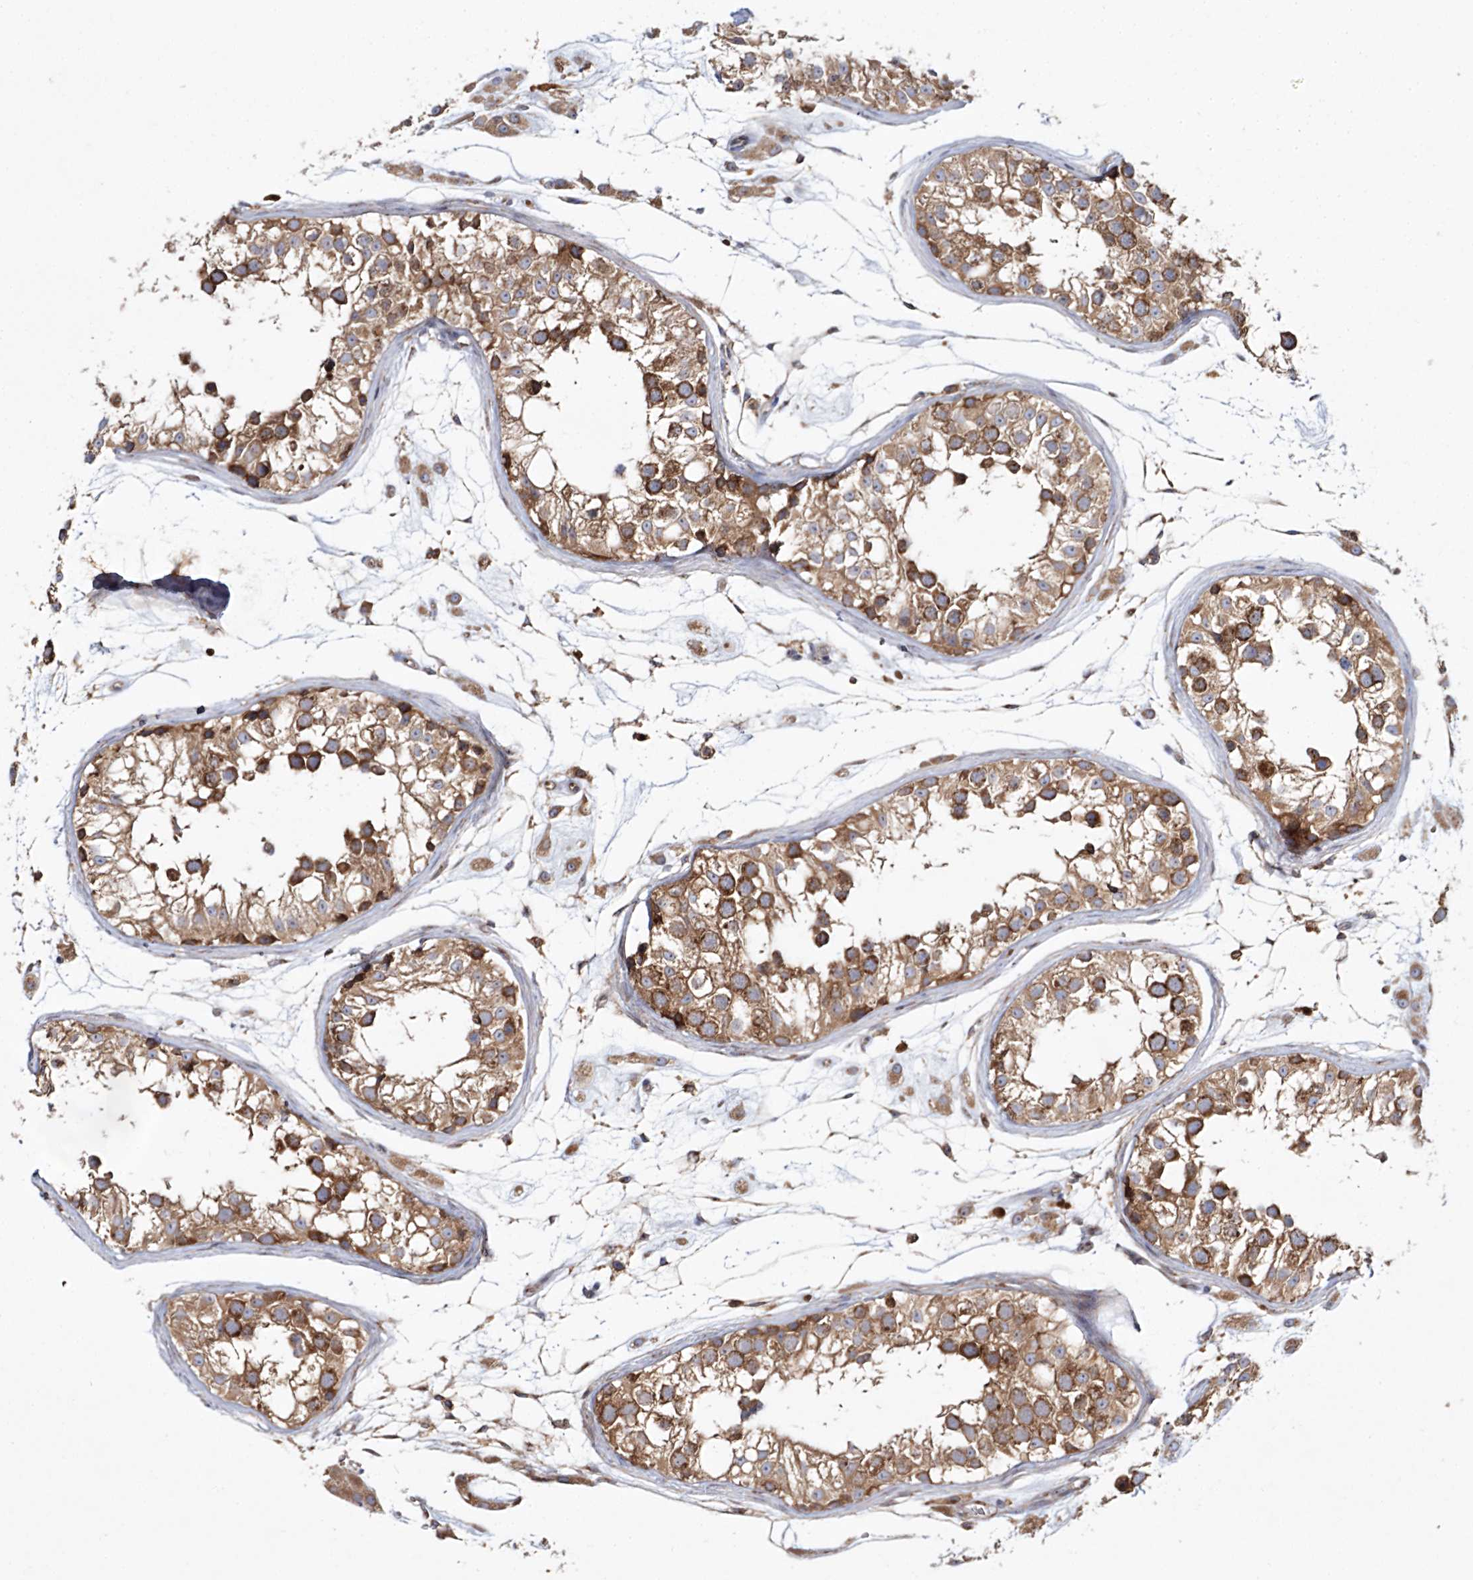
{"staining": {"intensity": "strong", "quantity": ">75%", "location": "cytoplasmic/membranous"}, "tissue": "testis", "cell_type": "Cells in seminiferous ducts", "image_type": "normal", "snomed": [{"axis": "morphology", "description": "Normal tissue, NOS"}, {"axis": "morphology", "description": "Adenocarcinoma, metastatic, NOS"}, {"axis": "topography", "description": "Testis"}], "caption": "High-magnification brightfield microscopy of benign testis stained with DAB (brown) and counterstained with hematoxylin (blue). cells in seminiferous ducts exhibit strong cytoplasmic/membranous positivity is seen in about>75% of cells.", "gene": "ARCN1", "patient": {"sex": "male", "age": 26}}